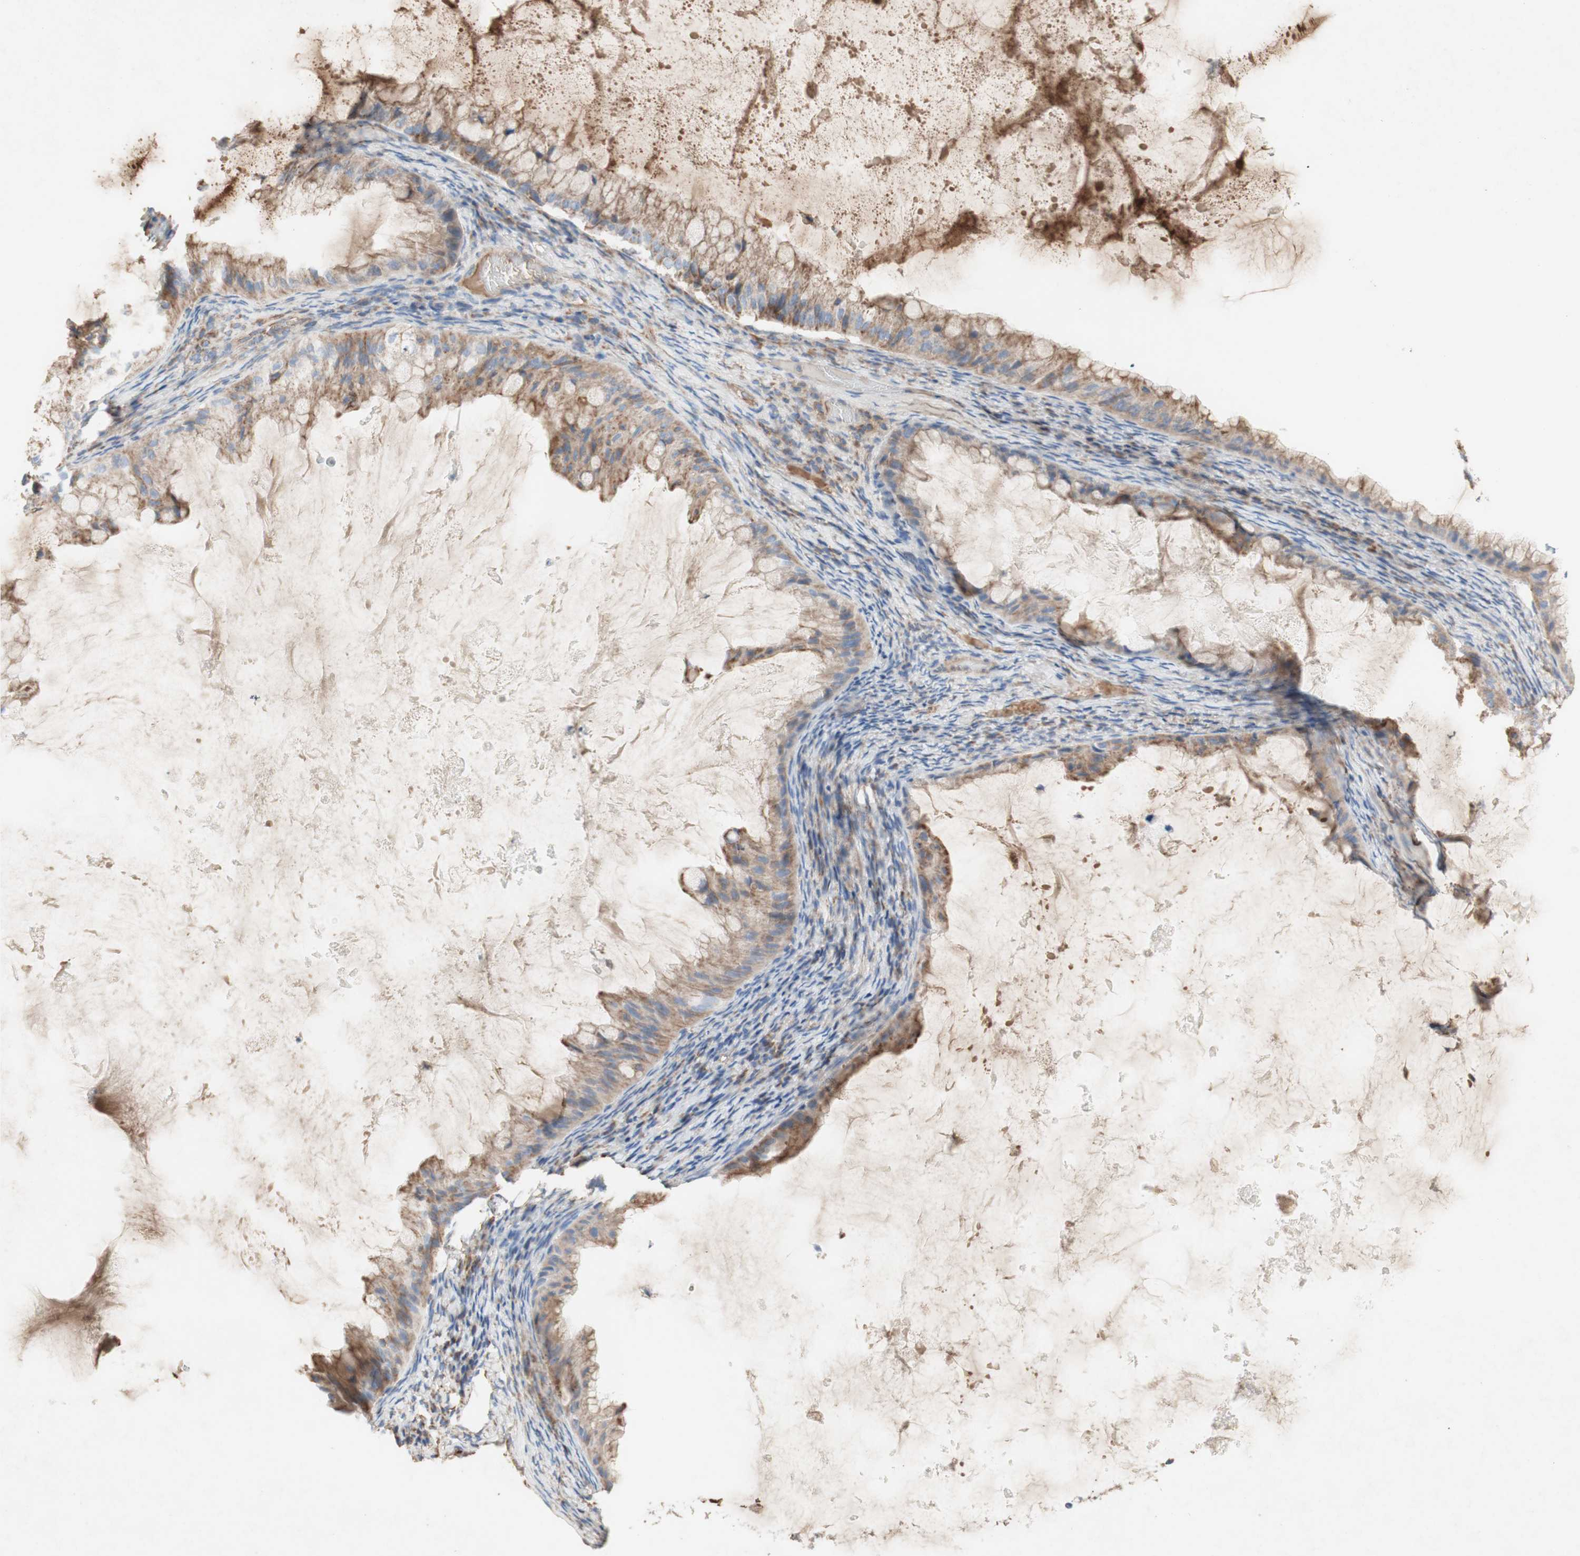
{"staining": {"intensity": "weak", "quantity": ">75%", "location": "cytoplasmic/membranous"}, "tissue": "ovarian cancer", "cell_type": "Tumor cells", "image_type": "cancer", "snomed": [{"axis": "morphology", "description": "Cystadenocarcinoma, mucinous, NOS"}, {"axis": "topography", "description": "Ovary"}], "caption": "Weak cytoplasmic/membranous positivity for a protein is appreciated in approximately >75% of tumor cells of ovarian cancer using IHC.", "gene": "SDHB", "patient": {"sex": "female", "age": 61}}